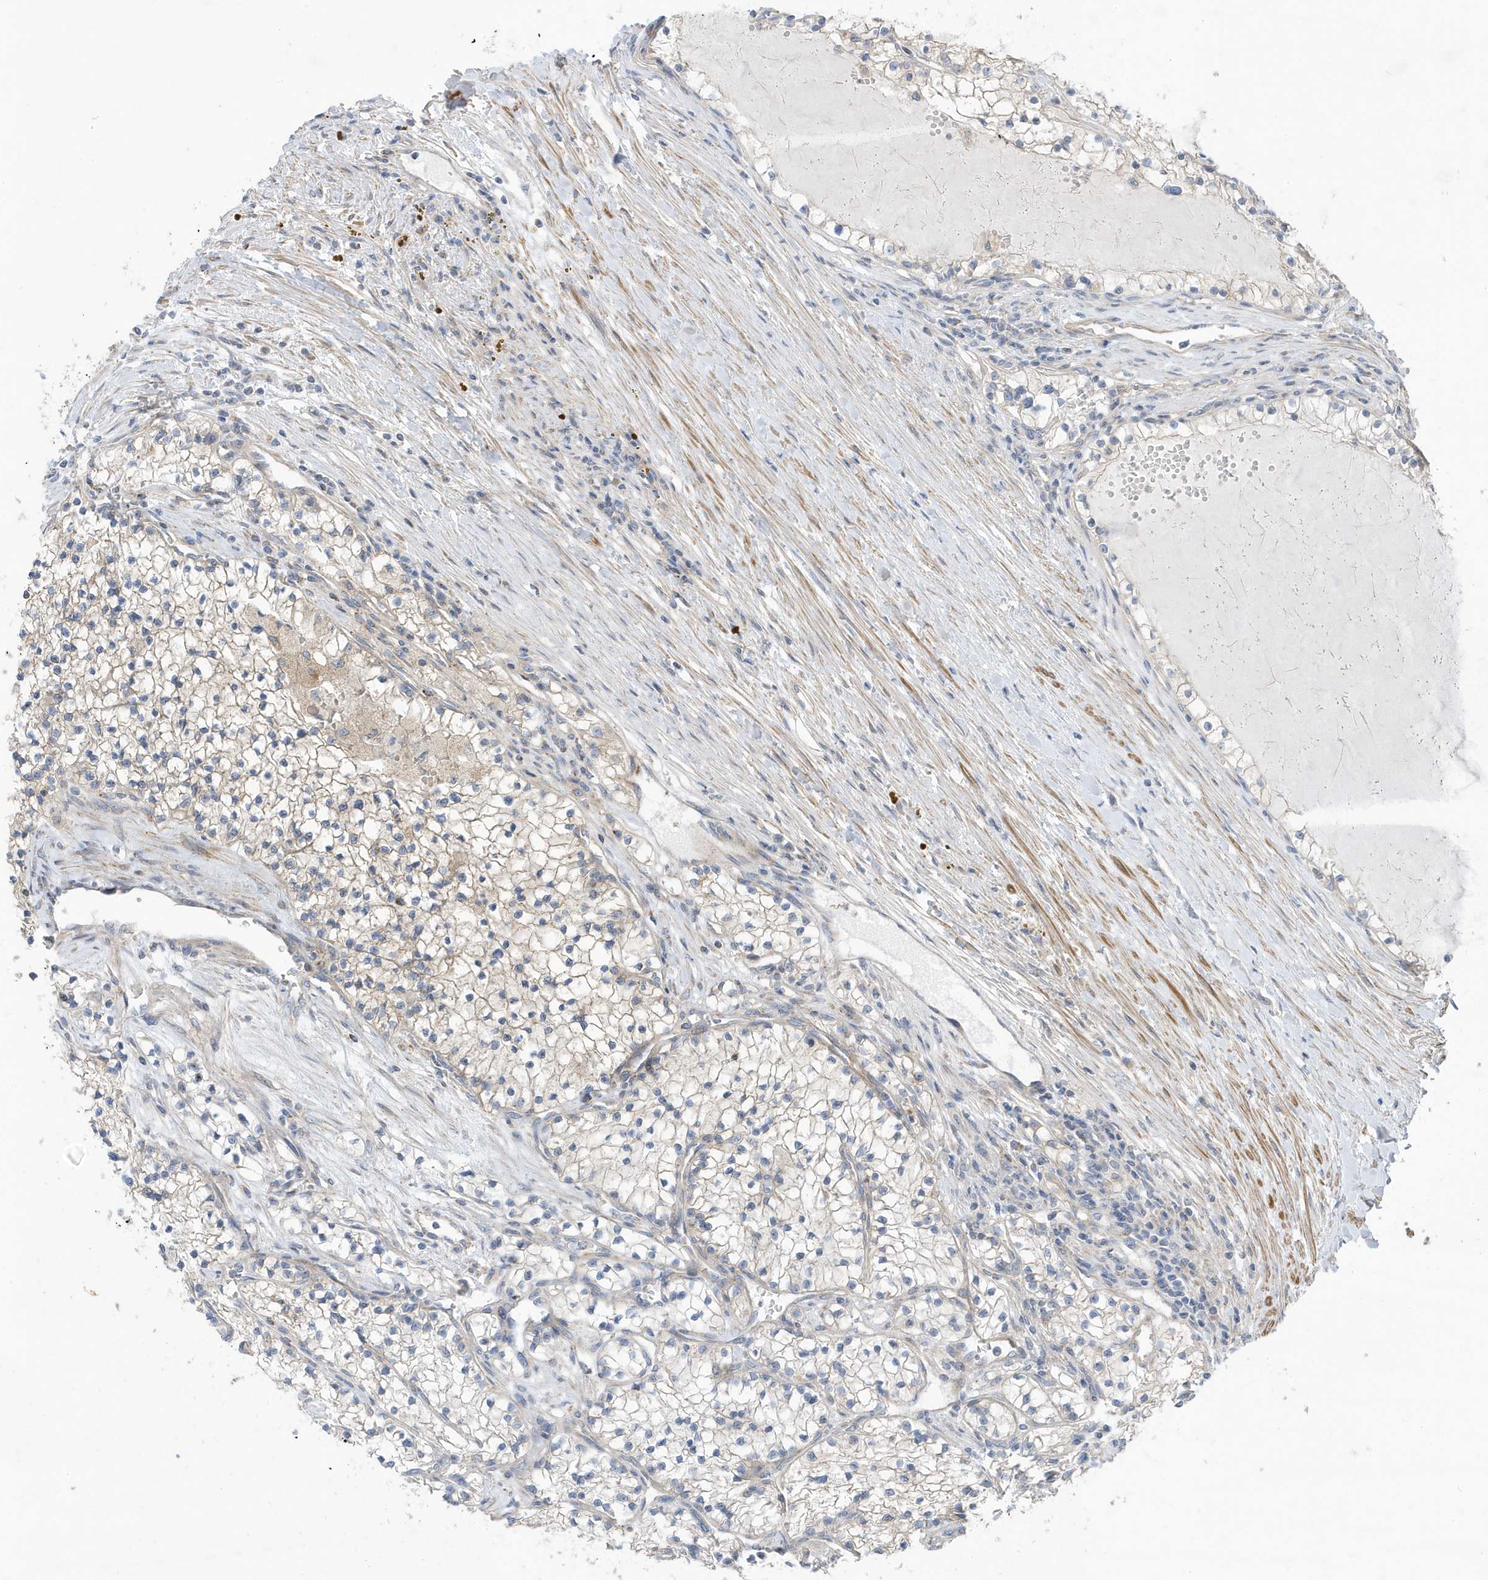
{"staining": {"intensity": "negative", "quantity": "none", "location": "none"}, "tissue": "renal cancer", "cell_type": "Tumor cells", "image_type": "cancer", "snomed": [{"axis": "morphology", "description": "Normal tissue, NOS"}, {"axis": "morphology", "description": "Adenocarcinoma, NOS"}, {"axis": "topography", "description": "Kidney"}], "caption": "High power microscopy photomicrograph of an immunohistochemistry image of renal cancer, revealing no significant expression in tumor cells.", "gene": "ATP13A5", "patient": {"sex": "male", "age": 68}}